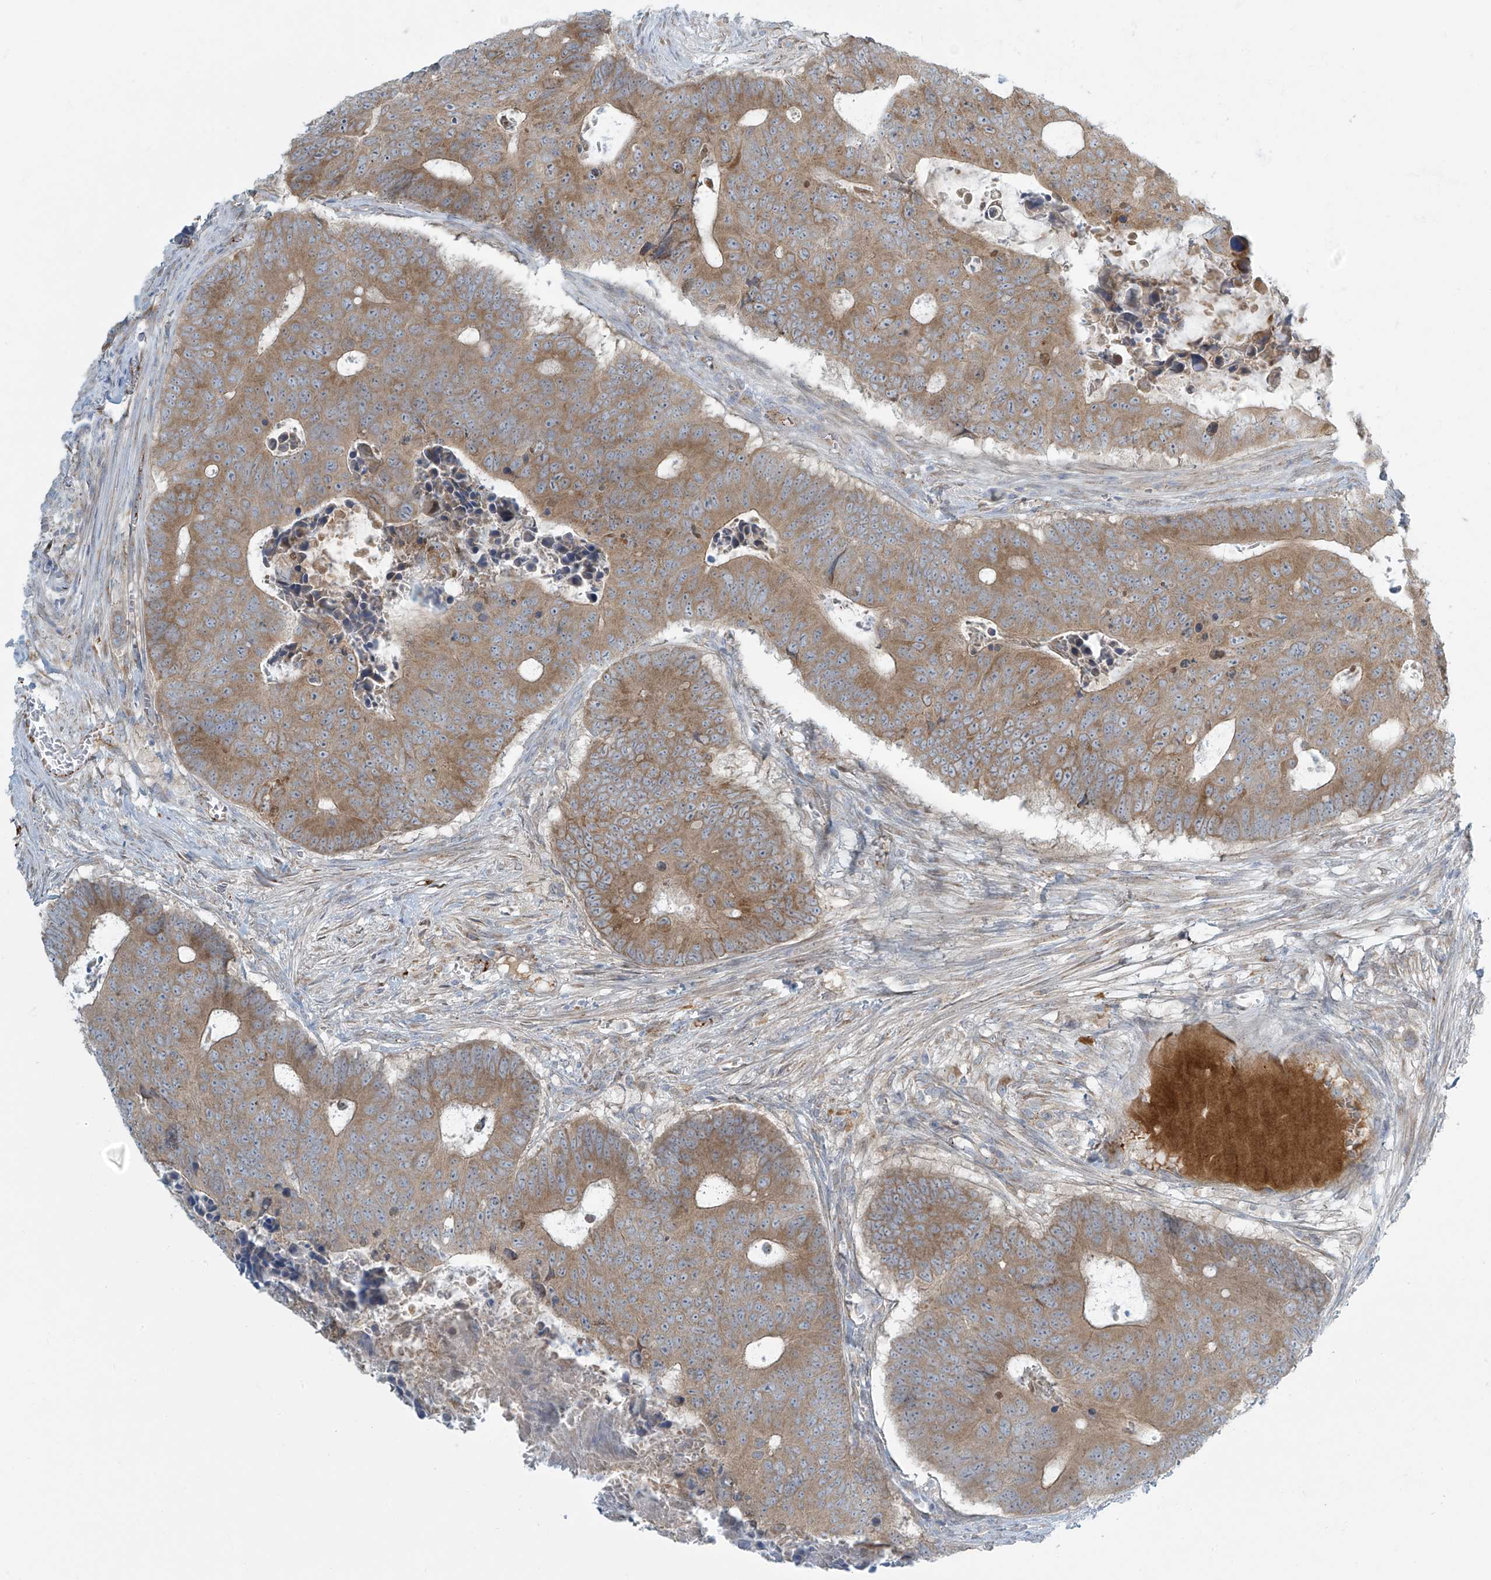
{"staining": {"intensity": "moderate", "quantity": ">75%", "location": "cytoplasmic/membranous"}, "tissue": "colorectal cancer", "cell_type": "Tumor cells", "image_type": "cancer", "snomed": [{"axis": "morphology", "description": "Adenocarcinoma, NOS"}, {"axis": "topography", "description": "Colon"}], "caption": "High-power microscopy captured an IHC histopathology image of colorectal cancer (adenocarcinoma), revealing moderate cytoplasmic/membranous expression in approximately >75% of tumor cells. (DAB = brown stain, brightfield microscopy at high magnification).", "gene": "LZTS3", "patient": {"sex": "male", "age": 87}}